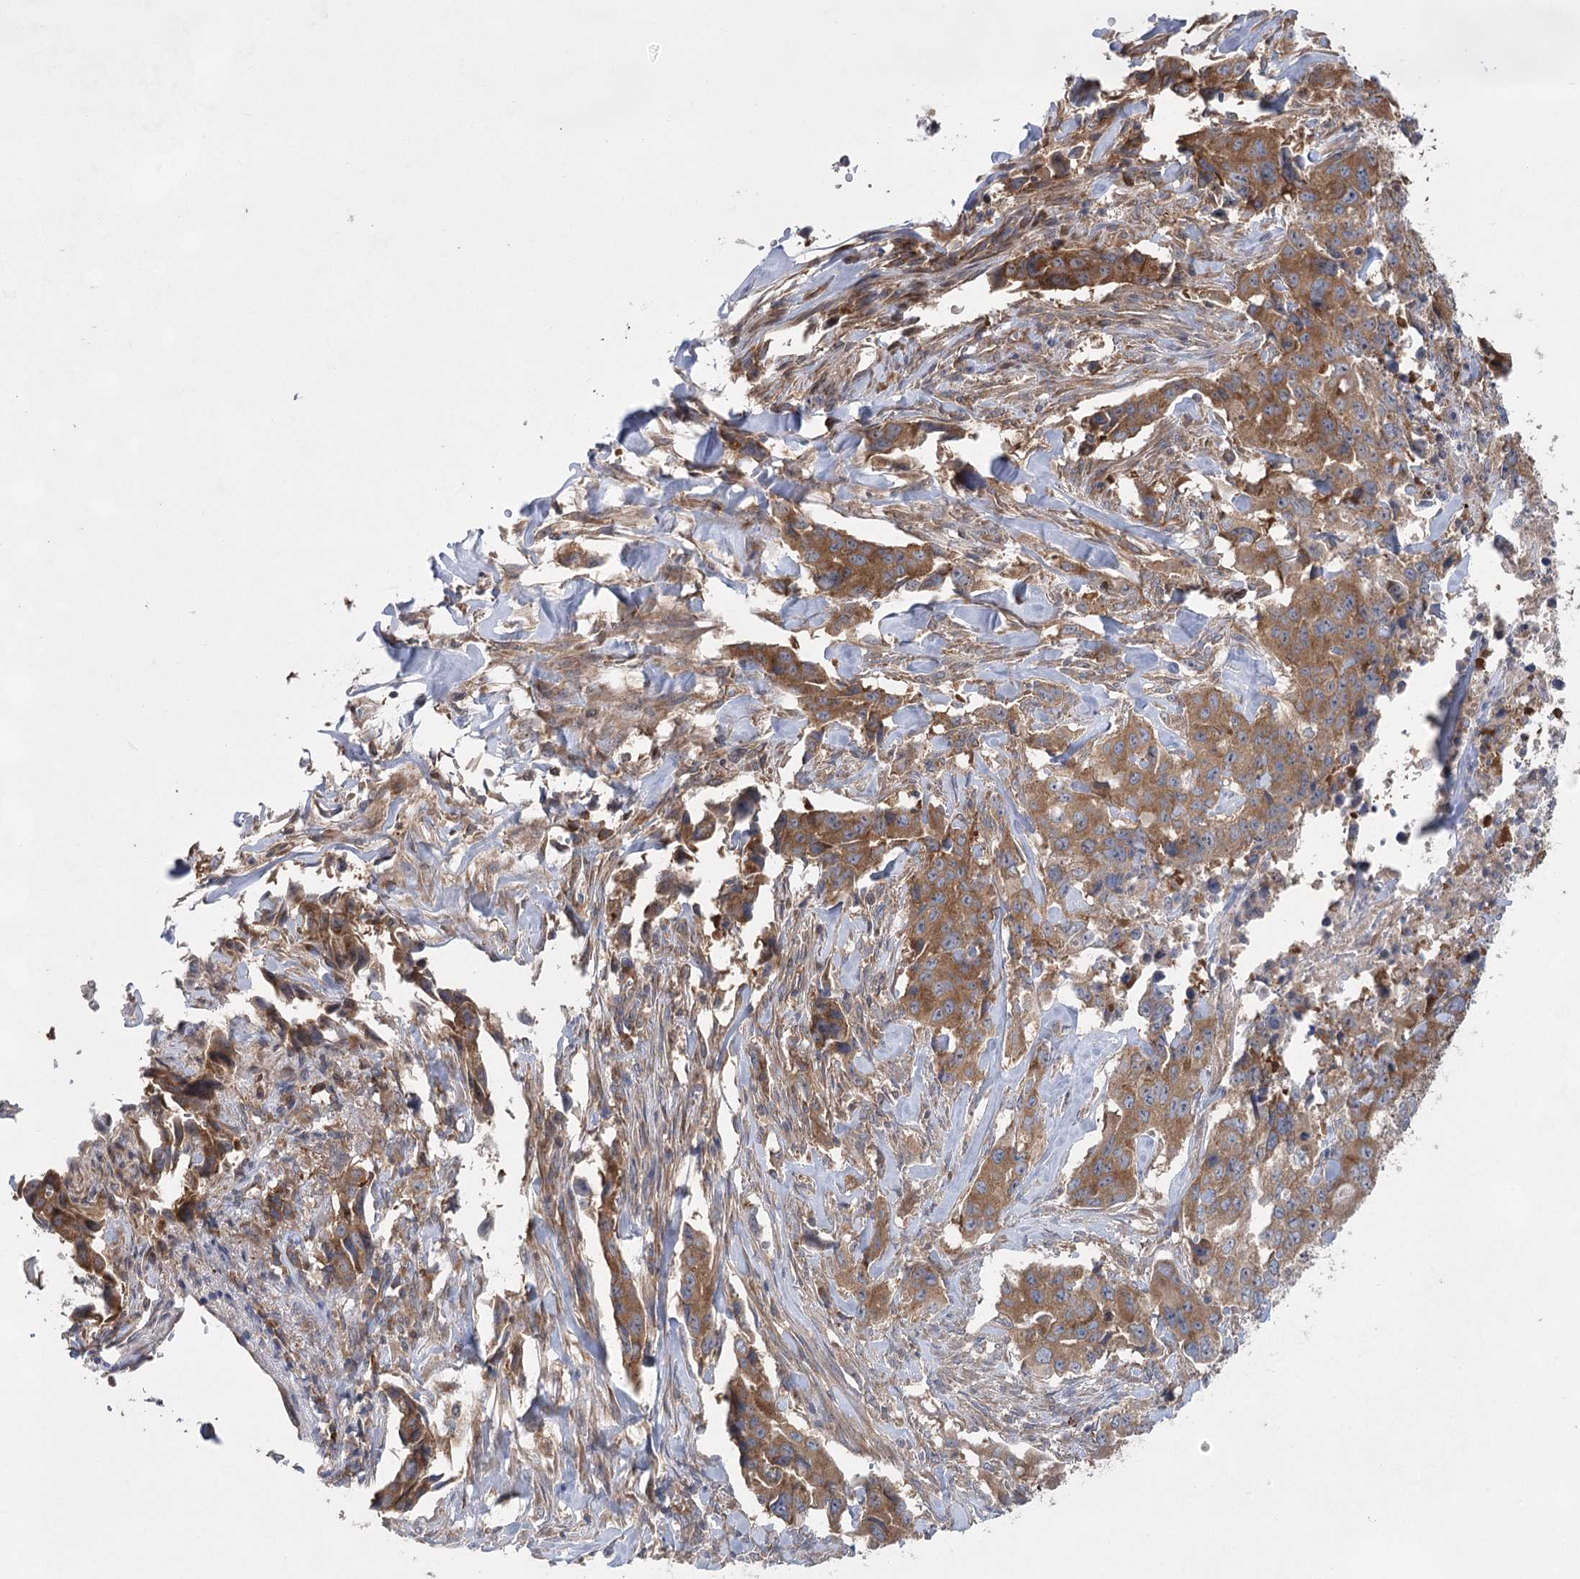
{"staining": {"intensity": "moderate", "quantity": ">75%", "location": "cytoplasmic/membranous"}, "tissue": "lung cancer", "cell_type": "Tumor cells", "image_type": "cancer", "snomed": [{"axis": "morphology", "description": "Adenocarcinoma, NOS"}, {"axis": "topography", "description": "Lung"}], "caption": "Immunohistochemistry histopathology image of neoplastic tissue: lung adenocarcinoma stained using immunohistochemistry (IHC) displays medium levels of moderate protein expression localized specifically in the cytoplasmic/membranous of tumor cells, appearing as a cytoplasmic/membranous brown color.", "gene": "EIF3A", "patient": {"sex": "female", "age": 51}}